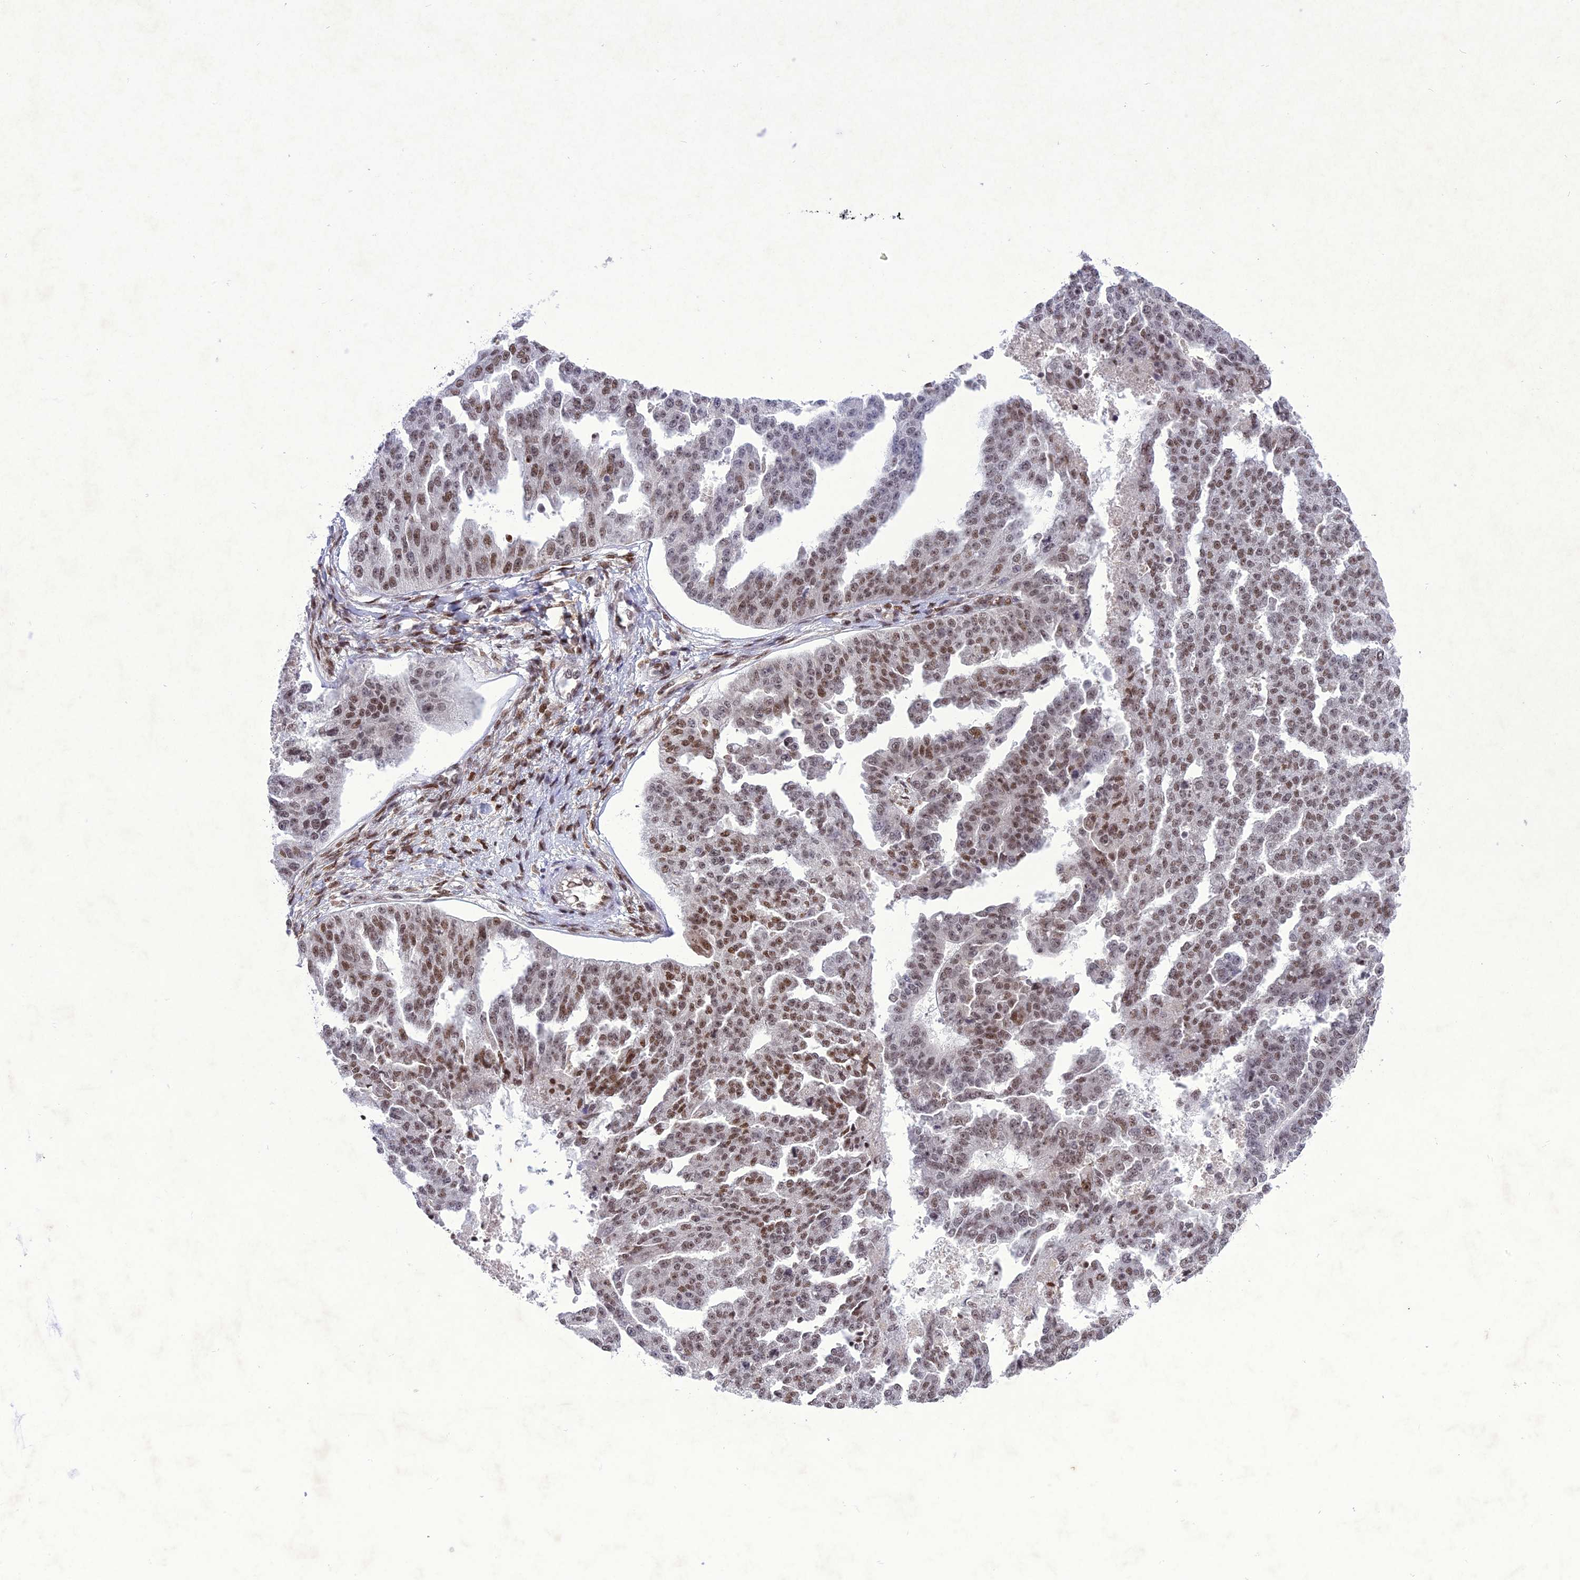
{"staining": {"intensity": "moderate", "quantity": "25%-75%", "location": "nuclear"}, "tissue": "ovarian cancer", "cell_type": "Tumor cells", "image_type": "cancer", "snomed": [{"axis": "morphology", "description": "Cystadenocarcinoma, serous, NOS"}, {"axis": "topography", "description": "Ovary"}], "caption": "Immunohistochemistry (IHC) photomicrograph of neoplastic tissue: human serous cystadenocarcinoma (ovarian) stained using immunohistochemistry (IHC) demonstrates medium levels of moderate protein expression localized specifically in the nuclear of tumor cells, appearing as a nuclear brown color.", "gene": "DDX1", "patient": {"sex": "female", "age": 58}}